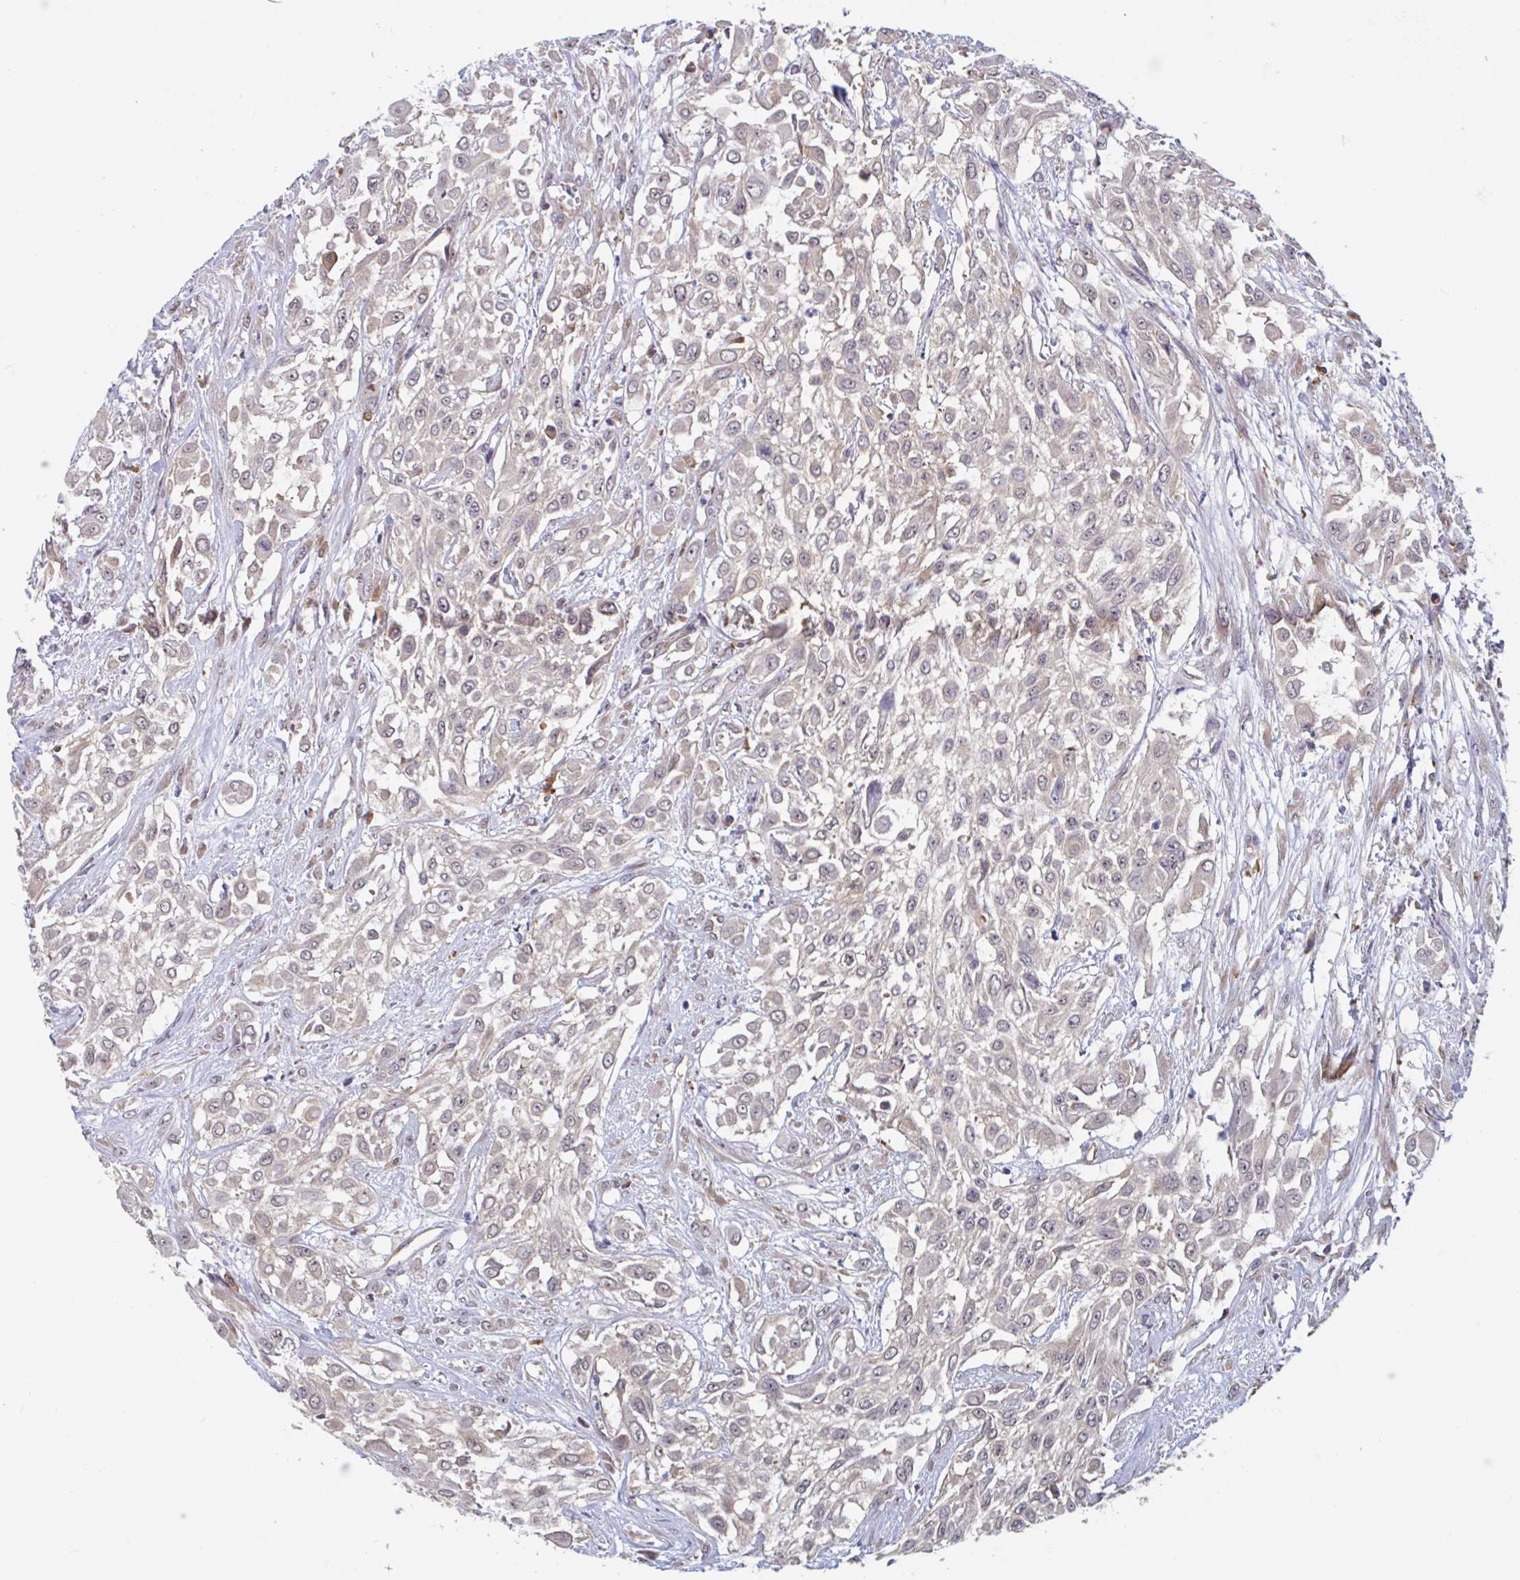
{"staining": {"intensity": "weak", "quantity": ">75%", "location": "cytoplasmic/membranous"}, "tissue": "urothelial cancer", "cell_type": "Tumor cells", "image_type": "cancer", "snomed": [{"axis": "morphology", "description": "Urothelial carcinoma, High grade"}, {"axis": "topography", "description": "Urinary bladder"}], "caption": "A micrograph of high-grade urothelial carcinoma stained for a protein shows weak cytoplasmic/membranous brown staining in tumor cells.", "gene": "SNX8", "patient": {"sex": "male", "age": 57}}